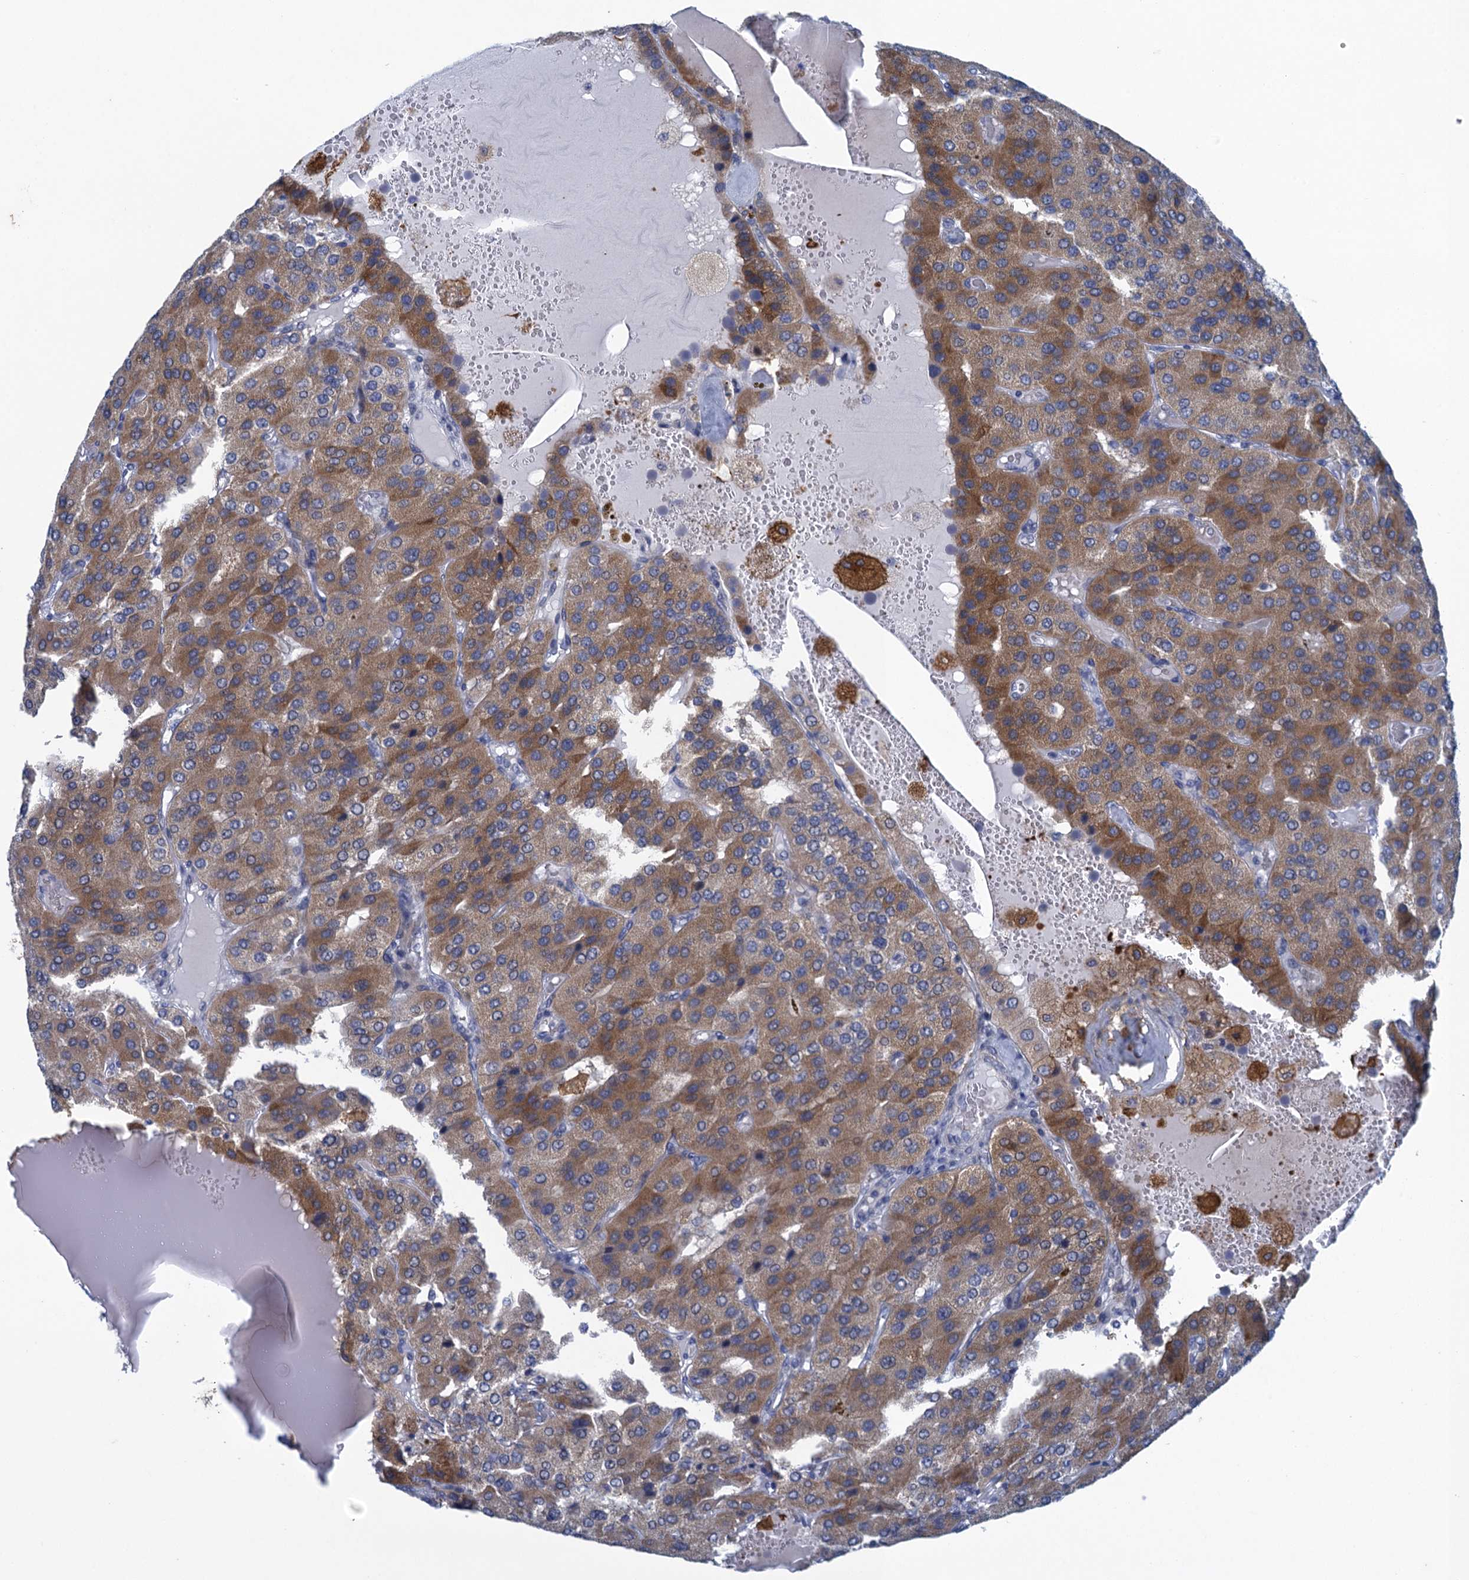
{"staining": {"intensity": "moderate", "quantity": ">75%", "location": "cytoplasmic/membranous"}, "tissue": "parathyroid gland", "cell_type": "Glandular cells", "image_type": "normal", "snomed": [{"axis": "morphology", "description": "Normal tissue, NOS"}, {"axis": "morphology", "description": "Adenoma, NOS"}, {"axis": "topography", "description": "Parathyroid gland"}], "caption": "Protein staining demonstrates moderate cytoplasmic/membranous positivity in approximately >75% of glandular cells in benign parathyroid gland.", "gene": "SCEL", "patient": {"sex": "female", "age": 86}}